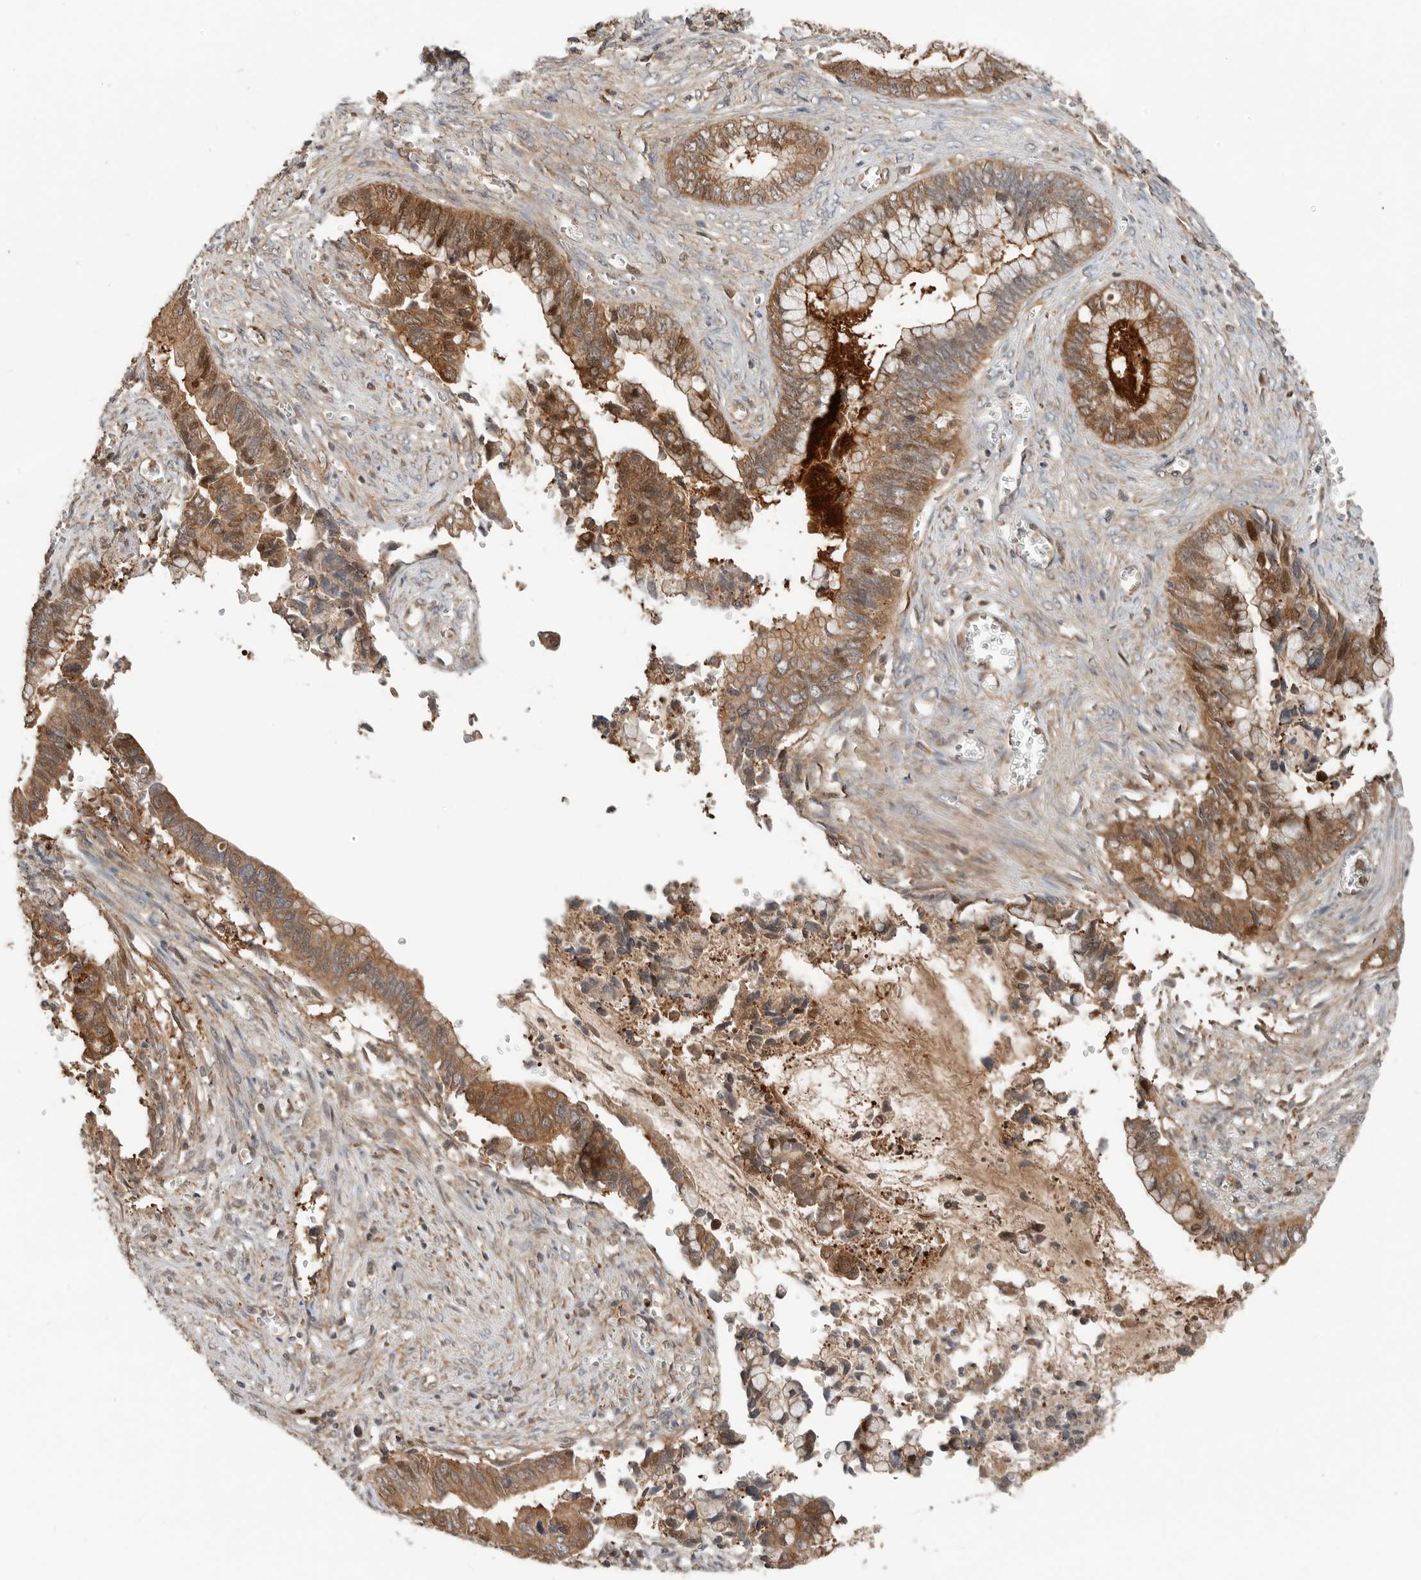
{"staining": {"intensity": "moderate", "quantity": ">75%", "location": "cytoplasmic/membranous,nuclear"}, "tissue": "cervical cancer", "cell_type": "Tumor cells", "image_type": "cancer", "snomed": [{"axis": "morphology", "description": "Adenocarcinoma, NOS"}, {"axis": "topography", "description": "Cervix"}], "caption": "A brown stain highlights moderate cytoplasmic/membranous and nuclear staining of a protein in human adenocarcinoma (cervical) tumor cells.", "gene": "XPNPEP1", "patient": {"sex": "female", "age": 44}}